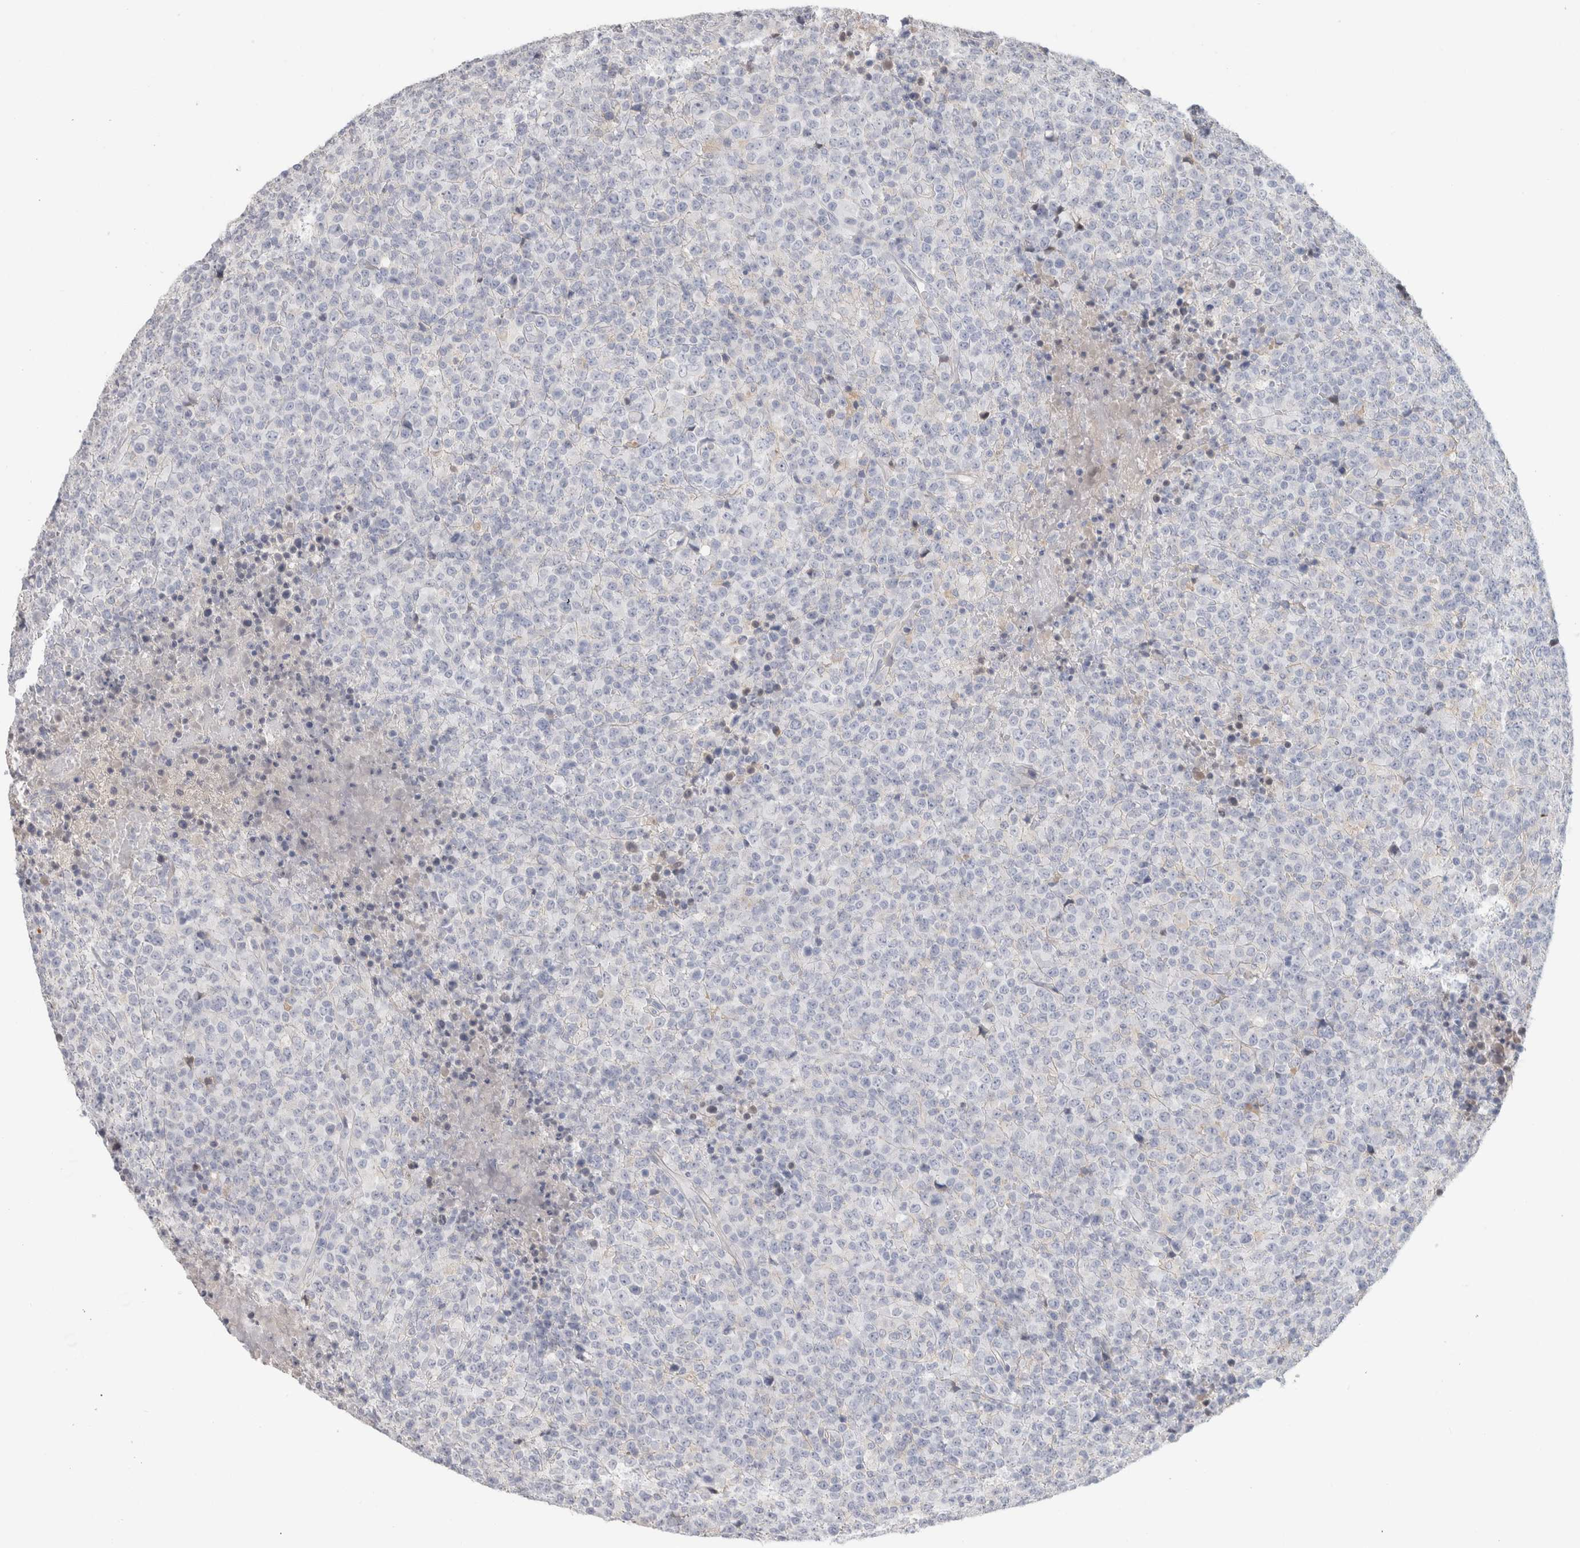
{"staining": {"intensity": "negative", "quantity": "none", "location": "none"}, "tissue": "lymphoma", "cell_type": "Tumor cells", "image_type": "cancer", "snomed": [{"axis": "morphology", "description": "Malignant lymphoma, non-Hodgkin's type, High grade"}, {"axis": "topography", "description": "Lymph node"}], "caption": "Immunohistochemistry (IHC) histopathology image of neoplastic tissue: malignant lymphoma, non-Hodgkin's type (high-grade) stained with DAB (3,3'-diaminobenzidine) shows no significant protein expression in tumor cells.", "gene": "SLC6A1", "patient": {"sex": "male", "age": 13}}